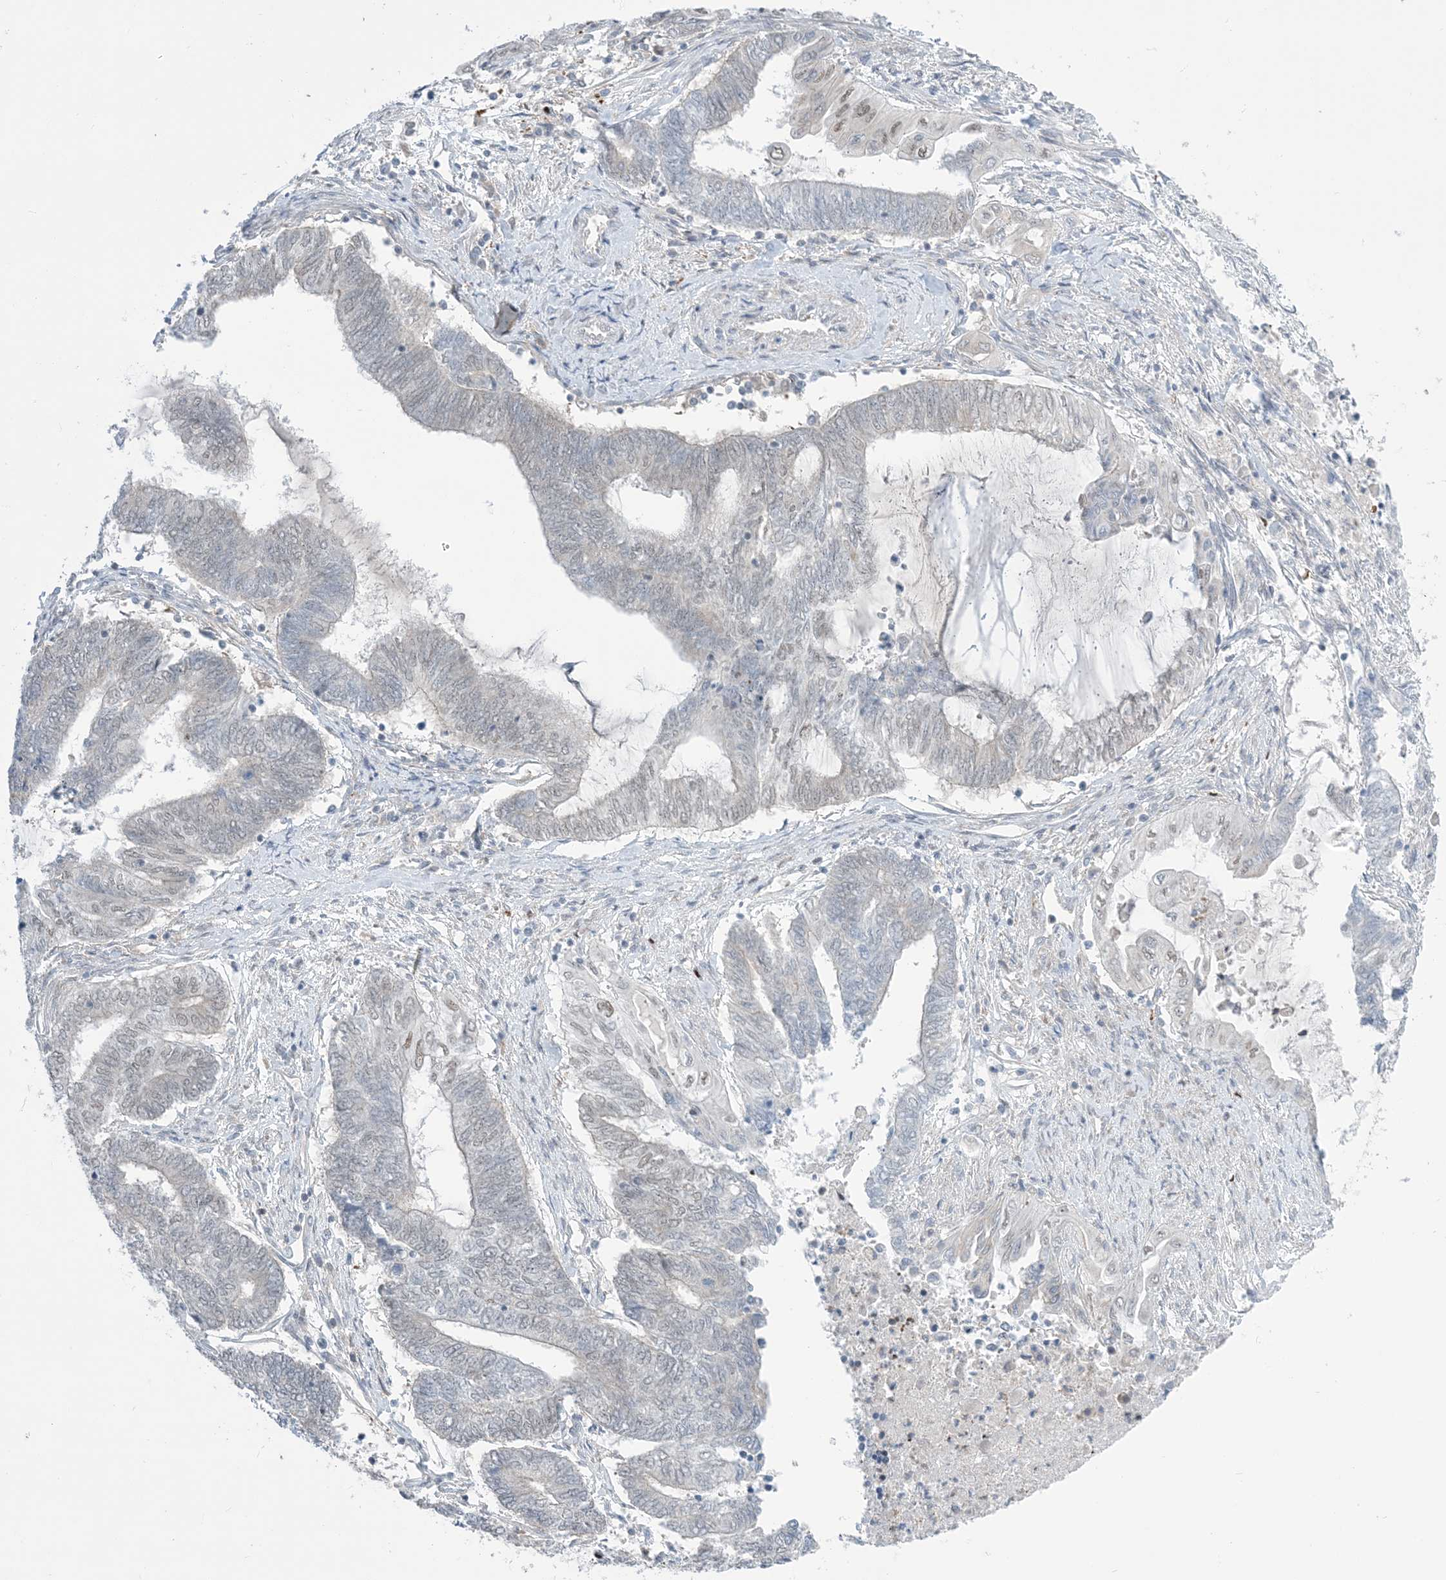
{"staining": {"intensity": "negative", "quantity": "none", "location": "none"}, "tissue": "endometrial cancer", "cell_type": "Tumor cells", "image_type": "cancer", "snomed": [{"axis": "morphology", "description": "Adenocarcinoma, NOS"}, {"axis": "topography", "description": "Uterus"}, {"axis": "topography", "description": "Endometrium"}], "caption": "This is a micrograph of IHC staining of endometrial cancer, which shows no staining in tumor cells.", "gene": "TFPT", "patient": {"sex": "female", "age": 70}}